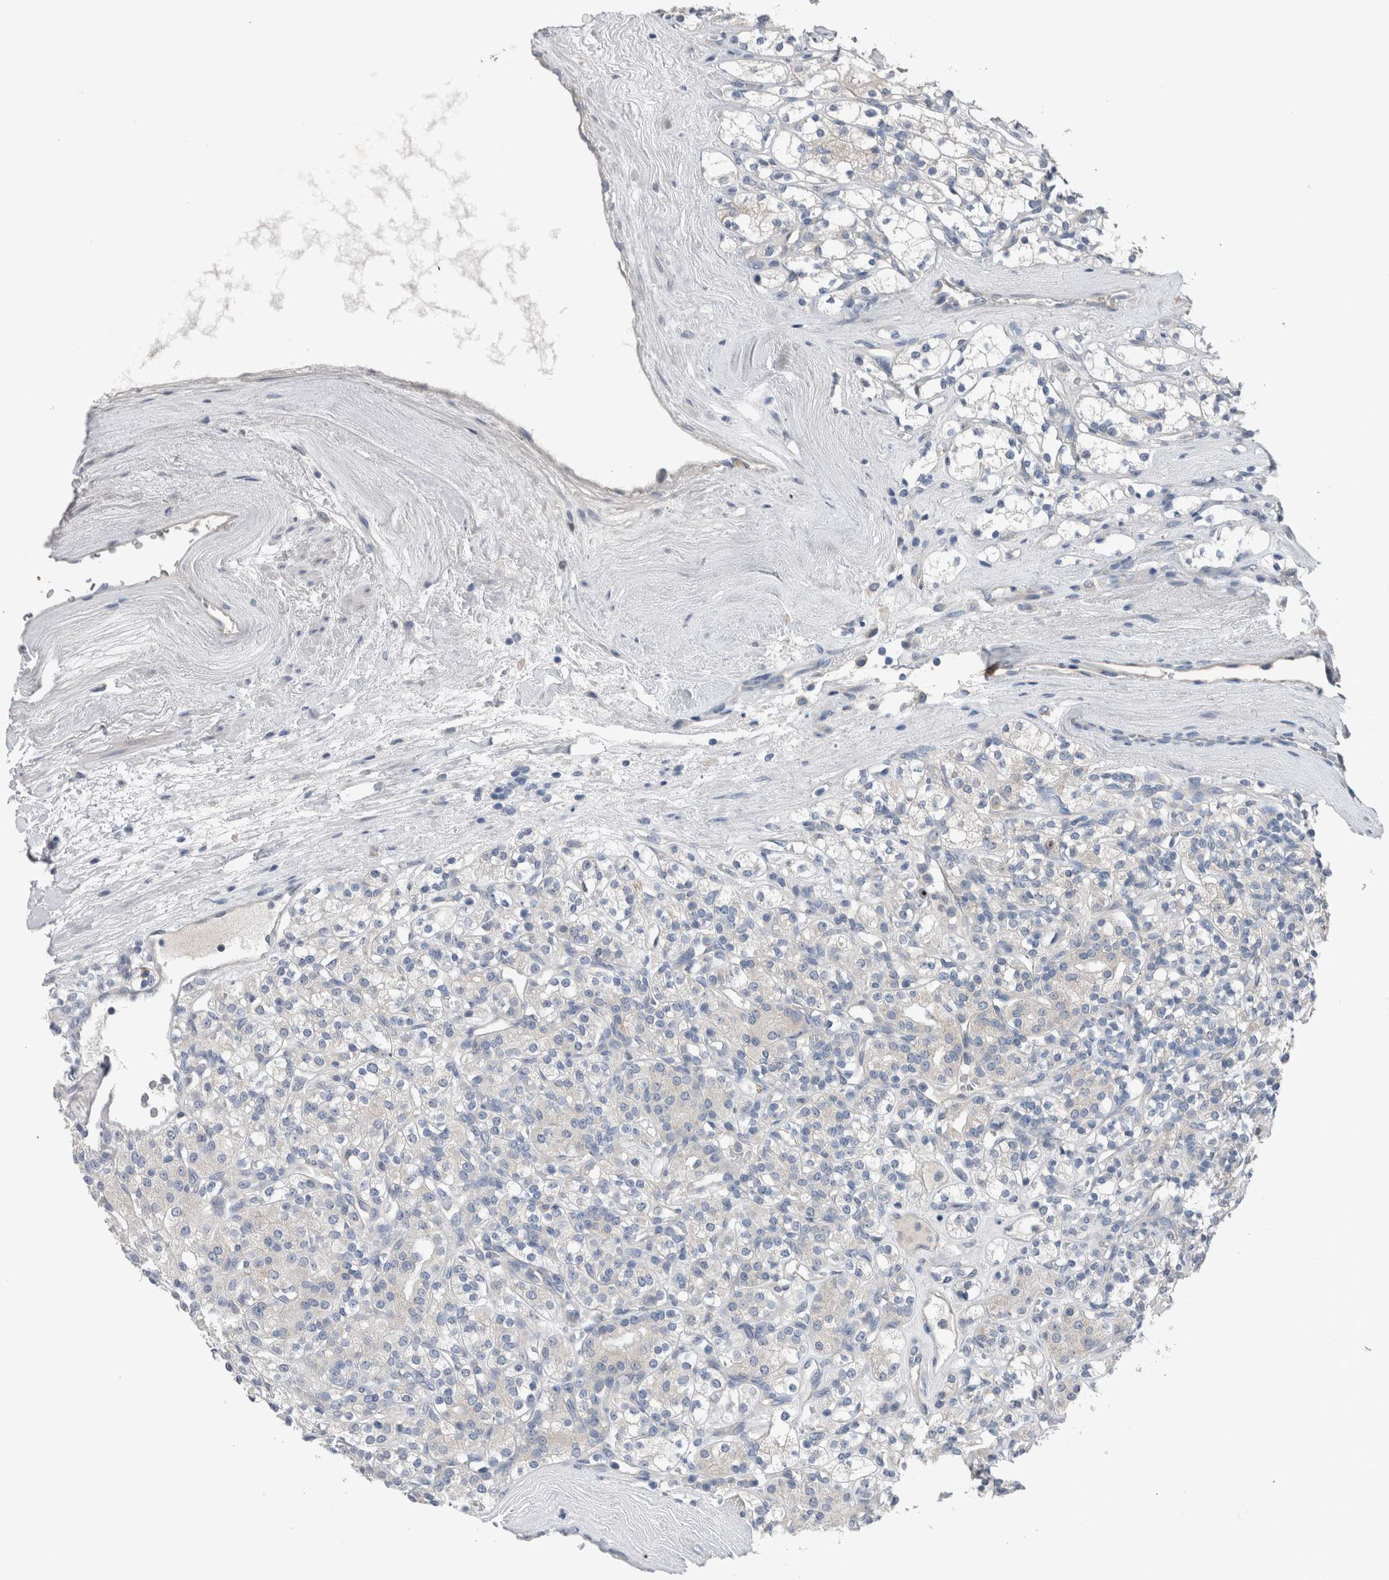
{"staining": {"intensity": "negative", "quantity": "none", "location": "none"}, "tissue": "renal cancer", "cell_type": "Tumor cells", "image_type": "cancer", "snomed": [{"axis": "morphology", "description": "Adenocarcinoma, NOS"}, {"axis": "topography", "description": "Kidney"}], "caption": "Immunohistochemical staining of human adenocarcinoma (renal) shows no significant expression in tumor cells.", "gene": "CRNN", "patient": {"sex": "male", "age": 77}}